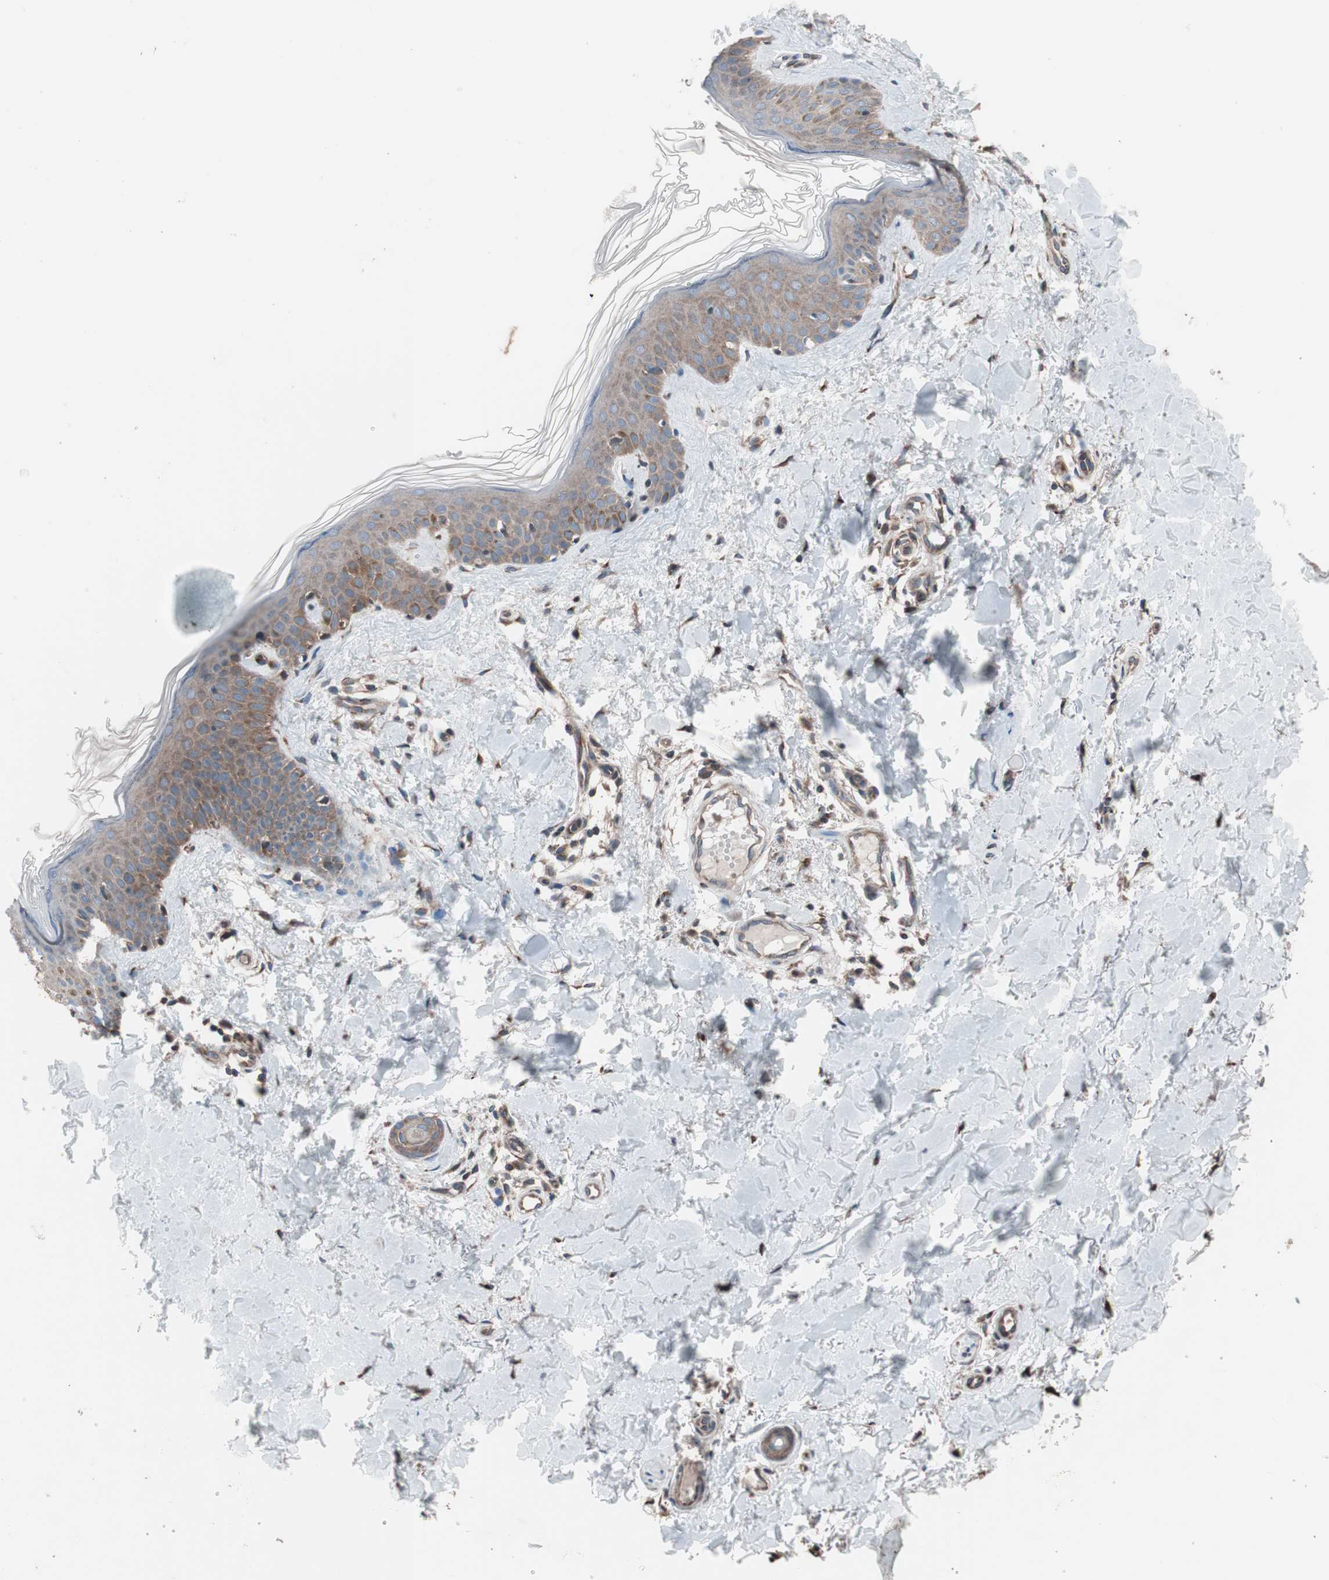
{"staining": {"intensity": "strong", "quantity": ">75%", "location": "cytoplasmic/membranous"}, "tissue": "skin", "cell_type": "Fibroblasts", "image_type": "normal", "snomed": [{"axis": "morphology", "description": "Normal tissue, NOS"}, {"axis": "topography", "description": "Skin"}], "caption": "Protein expression analysis of normal human skin reveals strong cytoplasmic/membranous expression in approximately >75% of fibroblasts. Nuclei are stained in blue.", "gene": "SEC31A", "patient": {"sex": "male", "age": 67}}